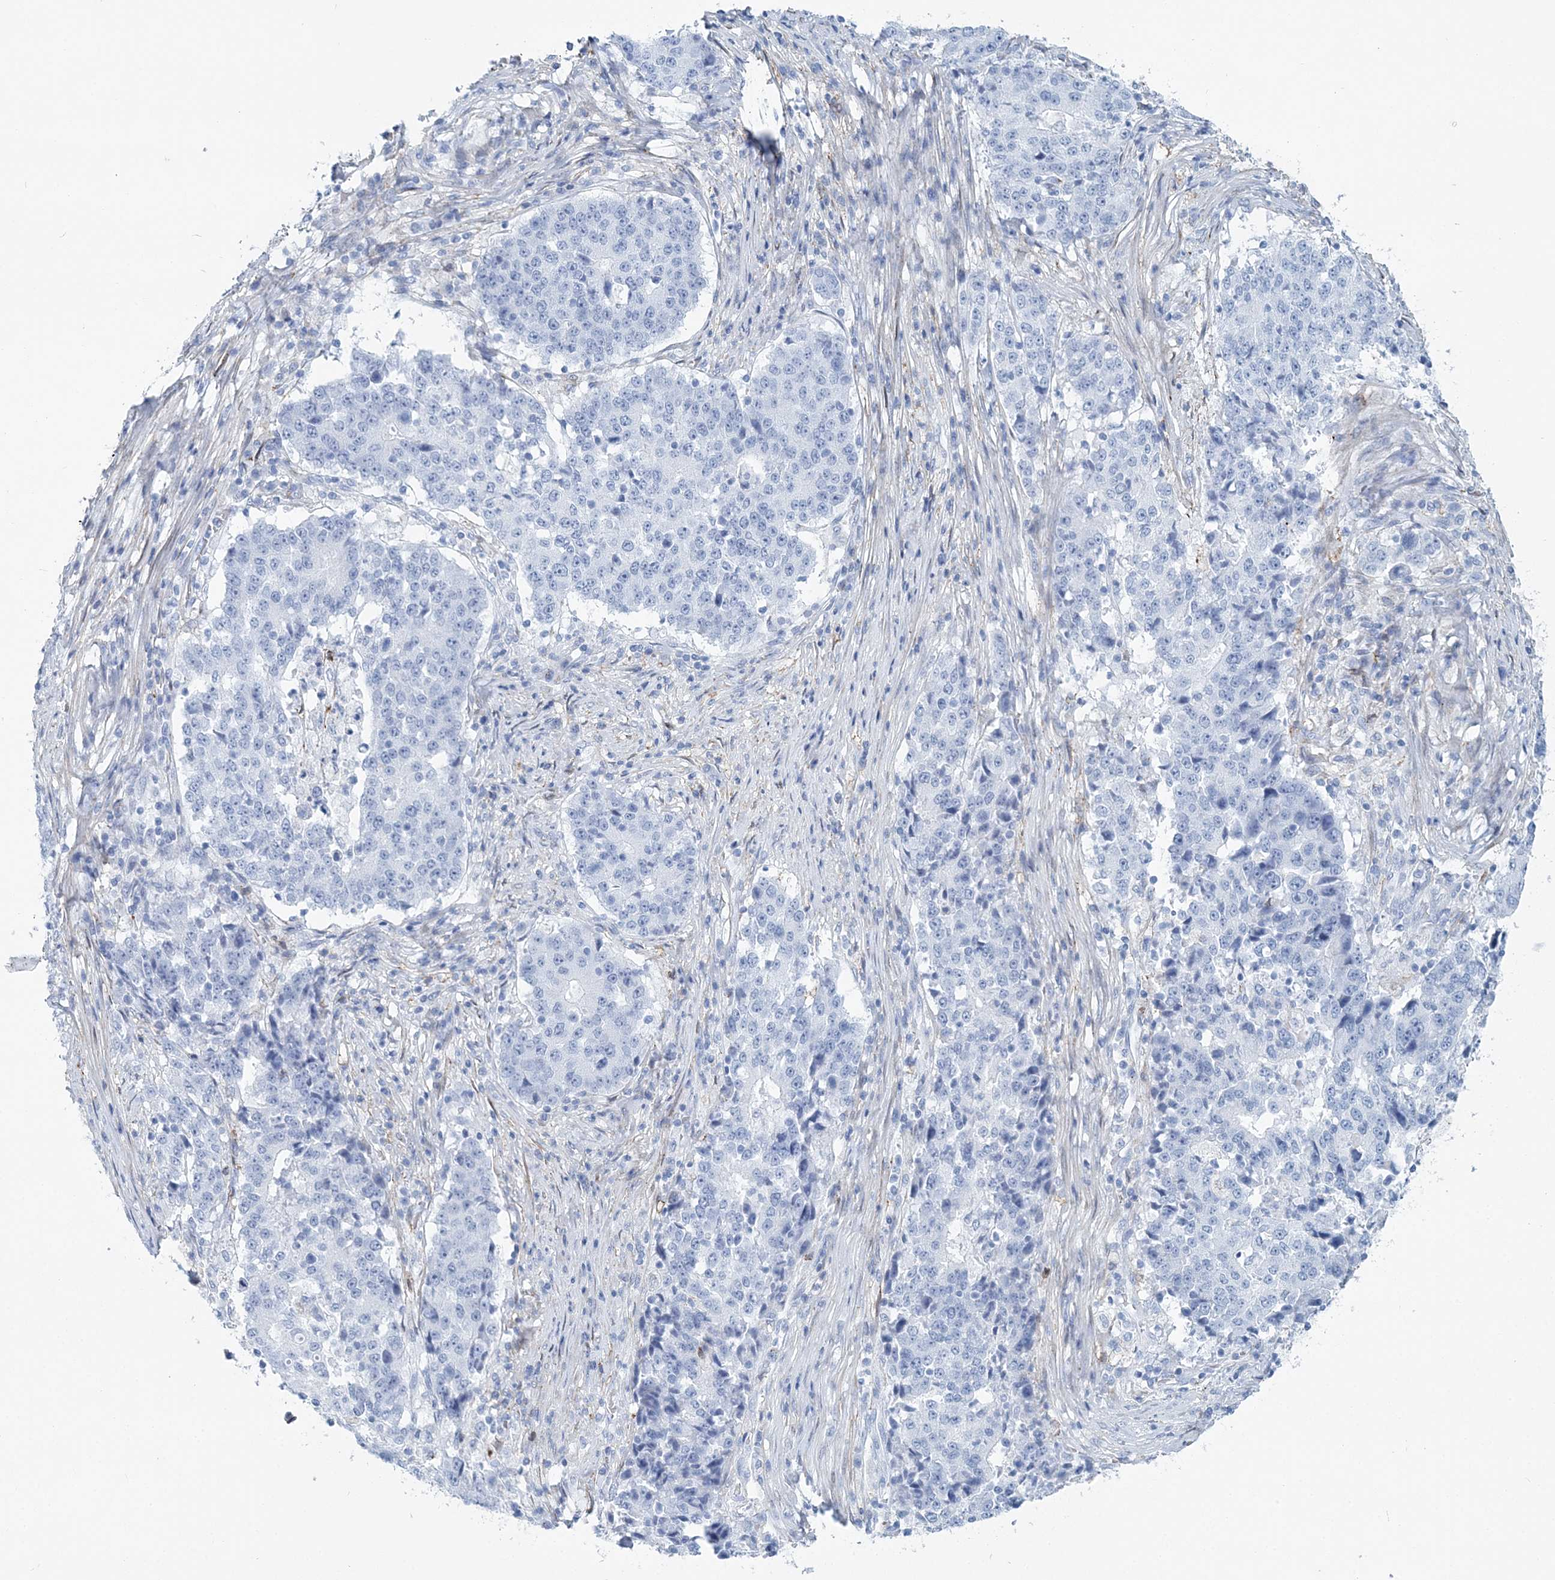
{"staining": {"intensity": "negative", "quantity": "none", "location": "none"}, "tissue": "stomach cancer", "cell_type": "Tumor cells", "image_type": "cancer", "snomed": [{"axis": "morphology", "description": "Adenocarcinoma, NOS"}, {"axis": "topography", "description": "Stomach"}], "caption": "There is no significant positivity in tumor cells of stomach cancer (adenocarcinoma).", "gene": "NKX6-1", "patient": {"sex": "male", "age": 59}}